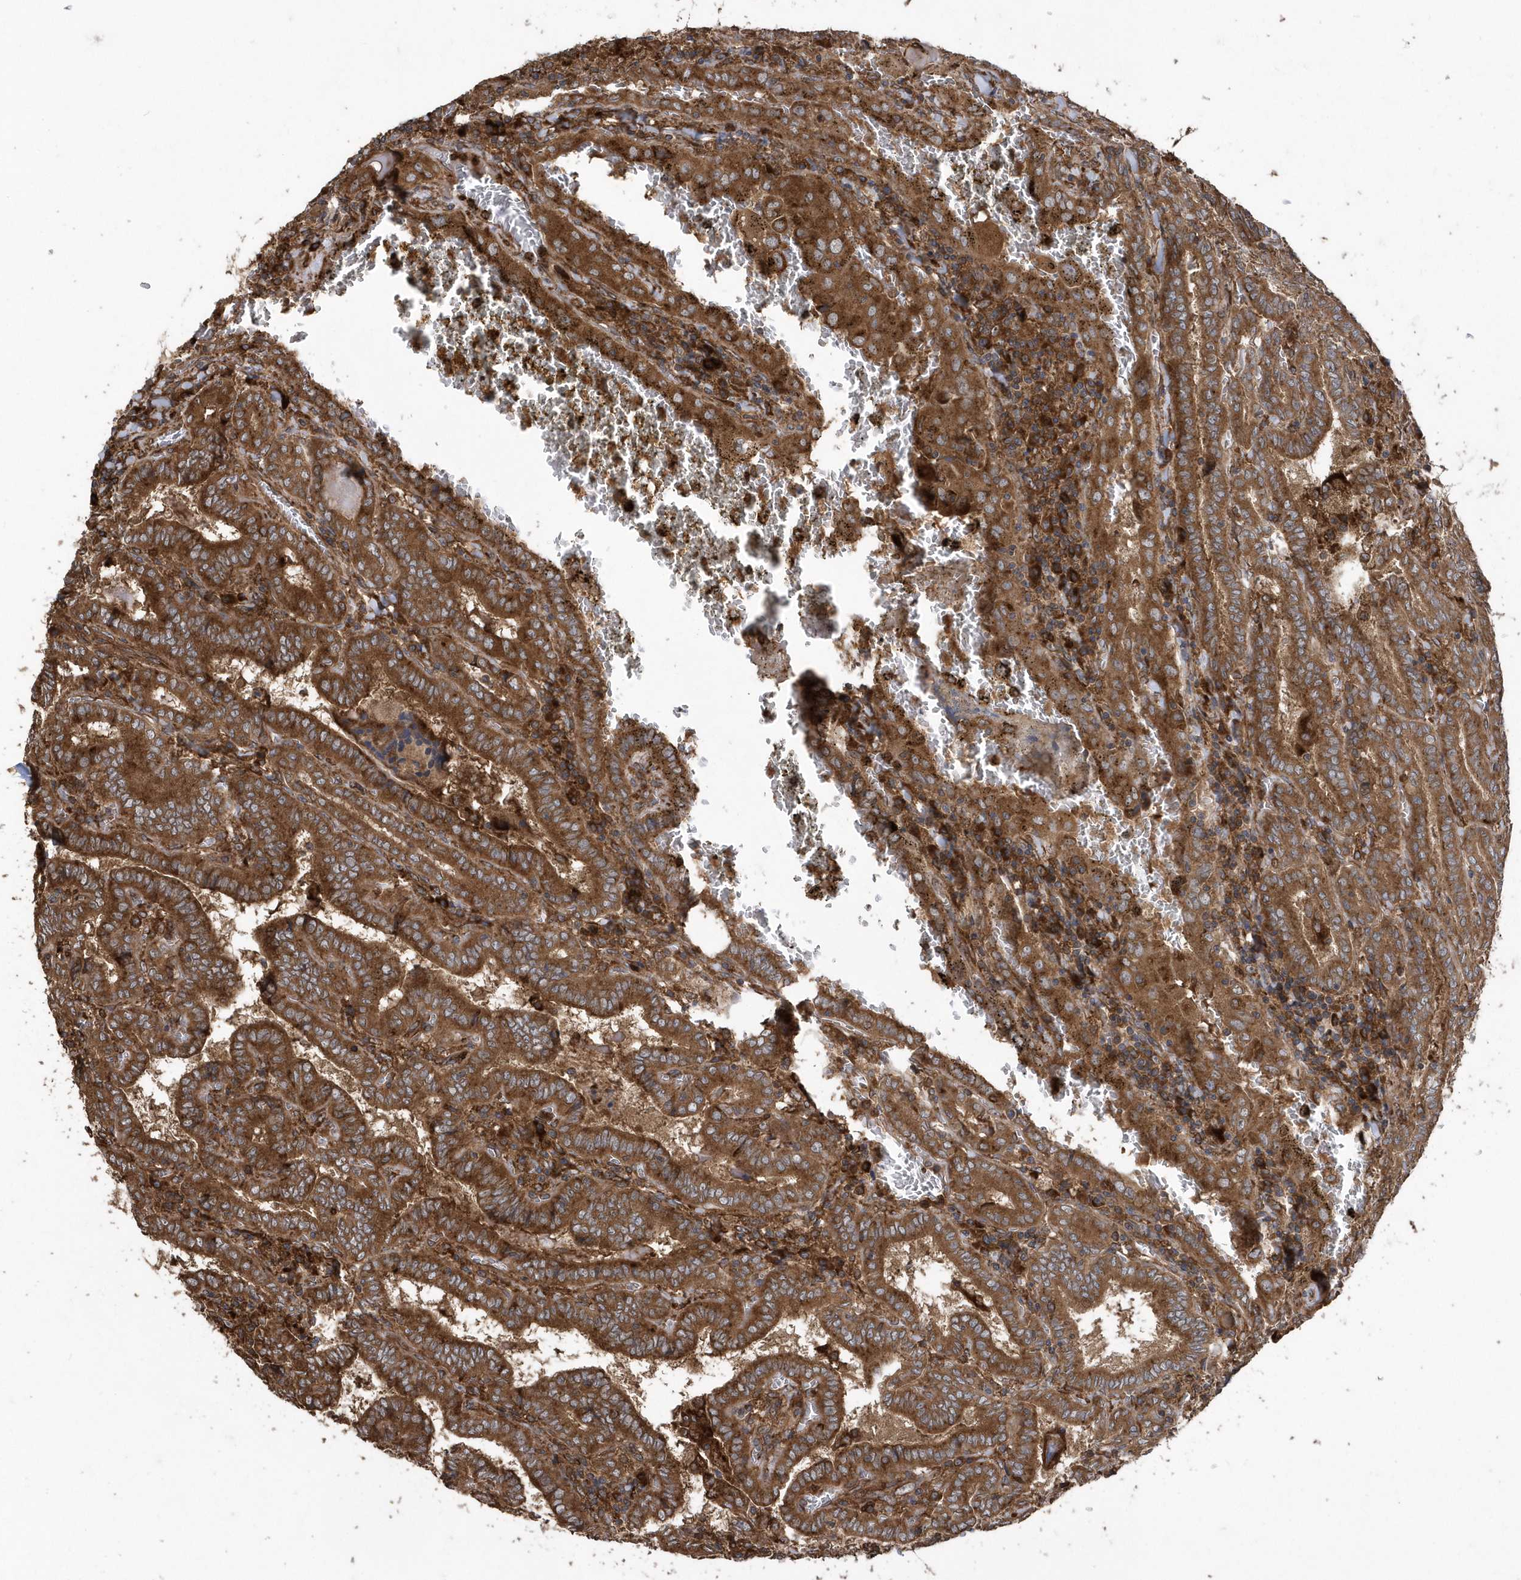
{"staining": {"intensity": "strong", "quantity": ">75%", "location": "cytoplasmic/membranous"}, "tissue": "thyroid cancer", "cell_type": "Tumor cells", "image_type": "cancer", "snomed": [{"axis": "morphology", "description": "Papillary adenocarcinoma, NOS"}, {"axis": "topography", "description": "Thyroid gland"}], "caption": "This micrograph shows IHC staining of human papillary adenocarcinoma (thyroid), with high strong cytoplasmic/membranous expression in approximately >75% of tumor cells.", "gene": "WASHC5", "patient": {"sex": "female", "age": 72}}